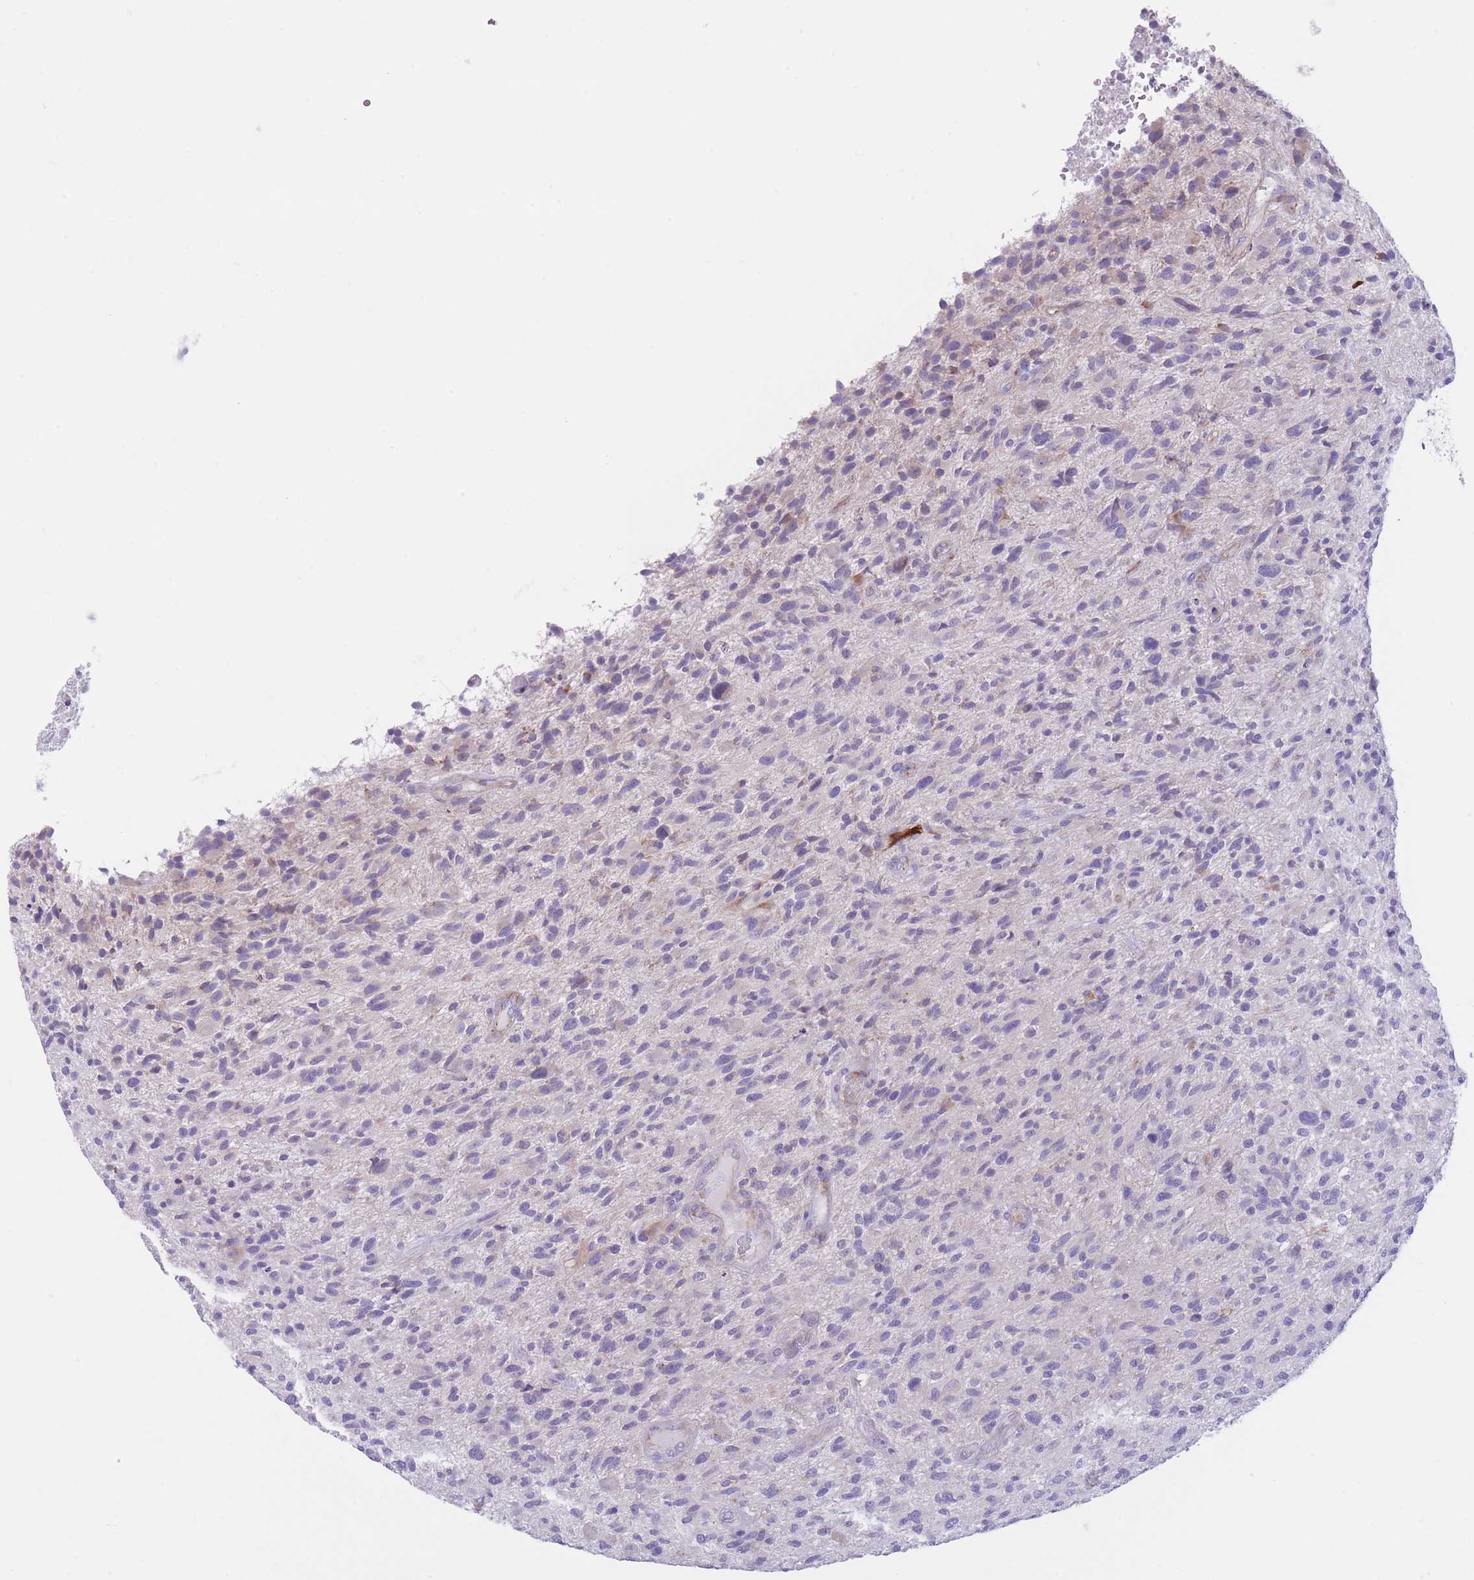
{"staining": {"intensity": "negative", "quantity": "none", "location": "none"}, "tissue": "glioma", "cell_type": "Tumor cells", "image_type": "cancer", "snomed": [{"axis": "morphology", "description": "Glioma, malignant, High grade"}, {"axis": "topography", "description": "Brain"}], "caption": "Immunohistochemistry histopathology image of neoplastic tissue: glioma stained with DAB demonstrates no significant protein positivity in tumor cells. (IHC, brightfield microscopy, high magnification).", "gene": "QTRT1", "patient": {"sex": "male", "age": 47}}